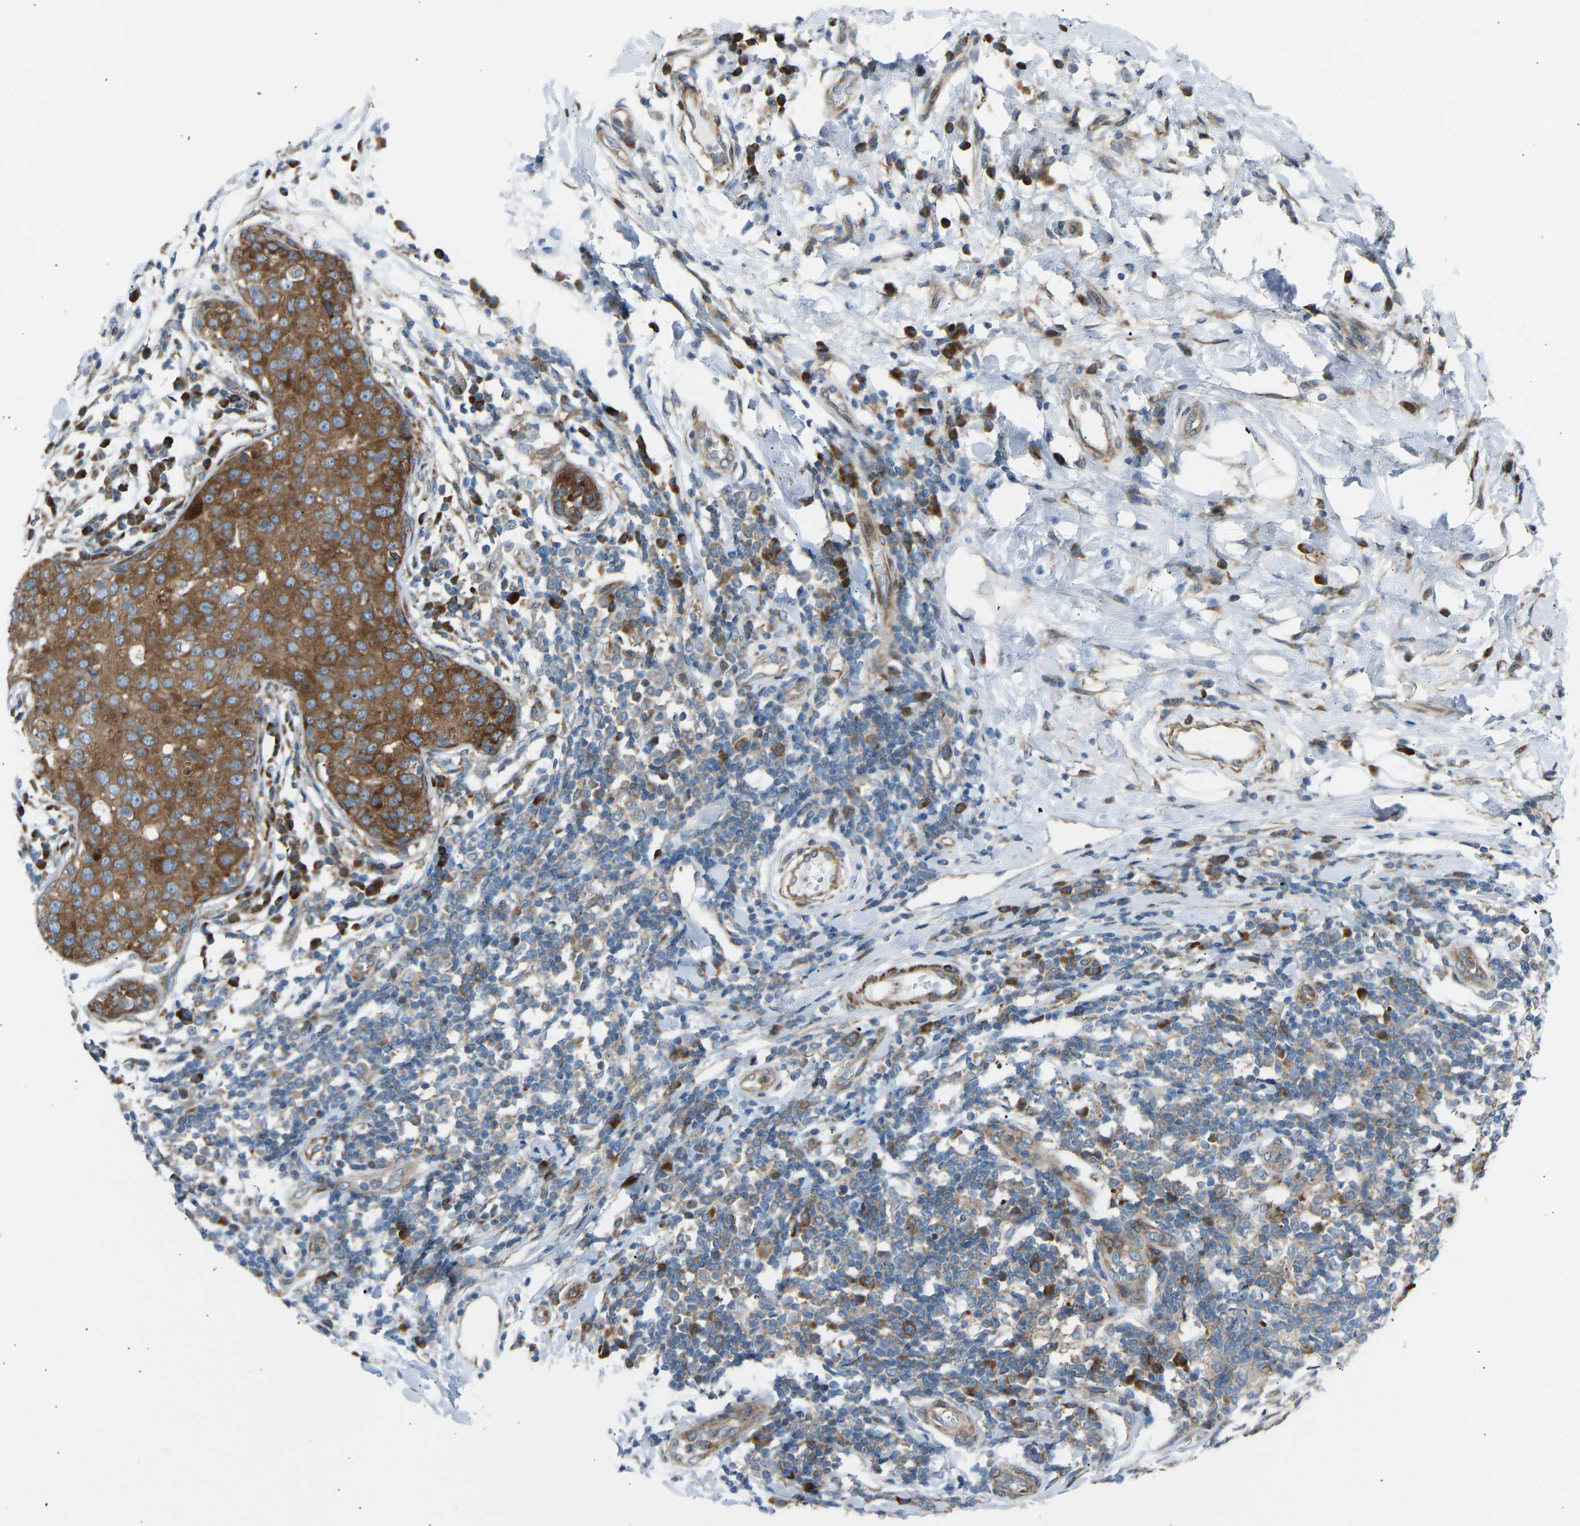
{"staining": {"intensity": "moderate", "quantity": ">75%", "location": "cytoplasmic/membranous"}, "tissue": "breast cancer", "cell_type": "Tumor cells", "image_type": "cancer", "snomed": [{"axis": "morphology", "description": "Duct carcinoma"}, {"axis": "topography", "description": "Breast"}], "caption": "The immunohistochemical stain labels moderate cytoplasmic/membranous staining in tumor cells of breast cancer (infiltrating ductal carcinoma) tissue.", "gene": "VPS41", "patient": {"sex": "female", "age": 27}}